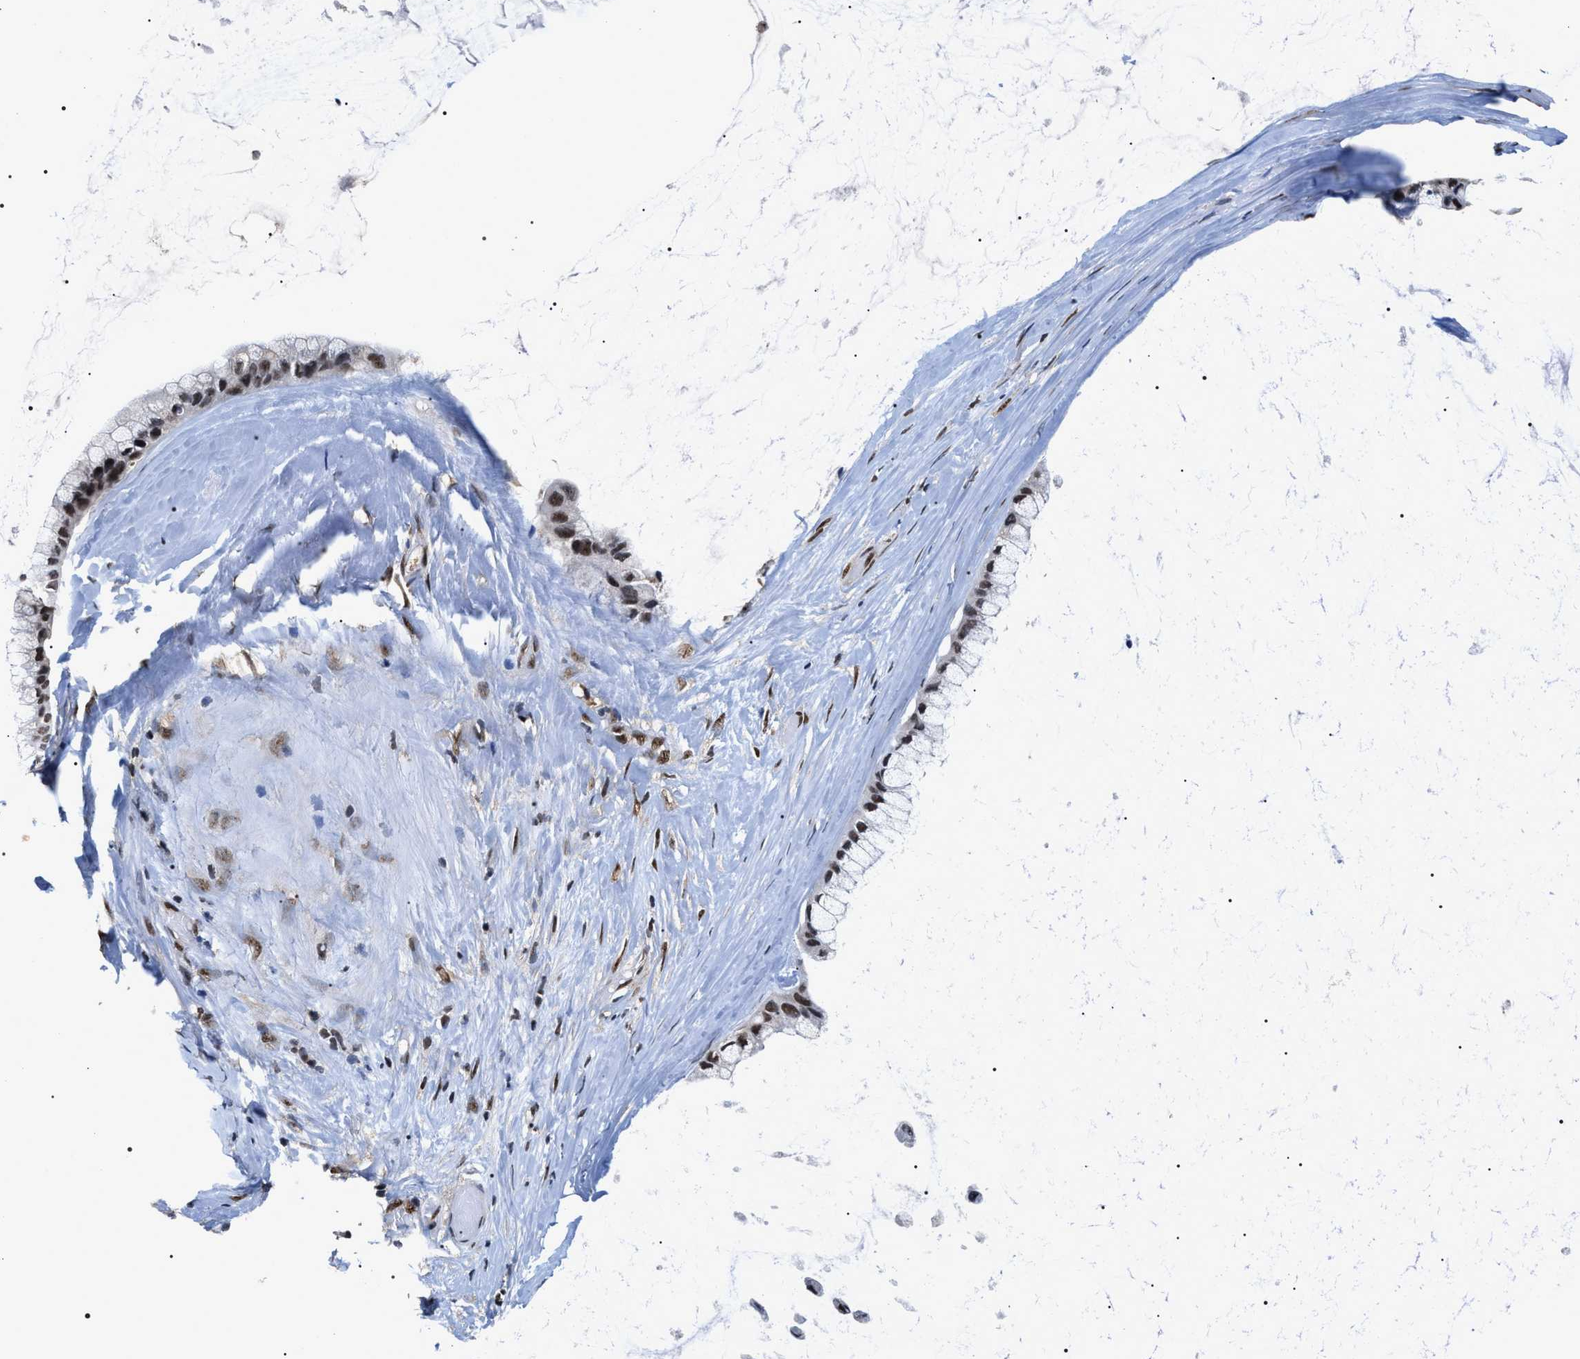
{"staining": {"intensity": "strong", "quantity": ">75%", "location": "nuclear"}, "tissue": "ovarian cancer", "cell_type": "Tumor cells", "image_type": "cancer", "snomed": [{"axis": "morphology", "description": "Cystadenocarcinoma, mucinous, NOS"}, {"axis": "topography", "description": "Ovary"}], "caption": "The micrograph displays immunohistochemical staining of ovarian cancer (mucinous cystadenocarcinoma). There is strong nuclear expression is appreciated in about >75% of tumor cells.", "gene": "RRP1B", "patient": {"sex": "female", "age": 39}}